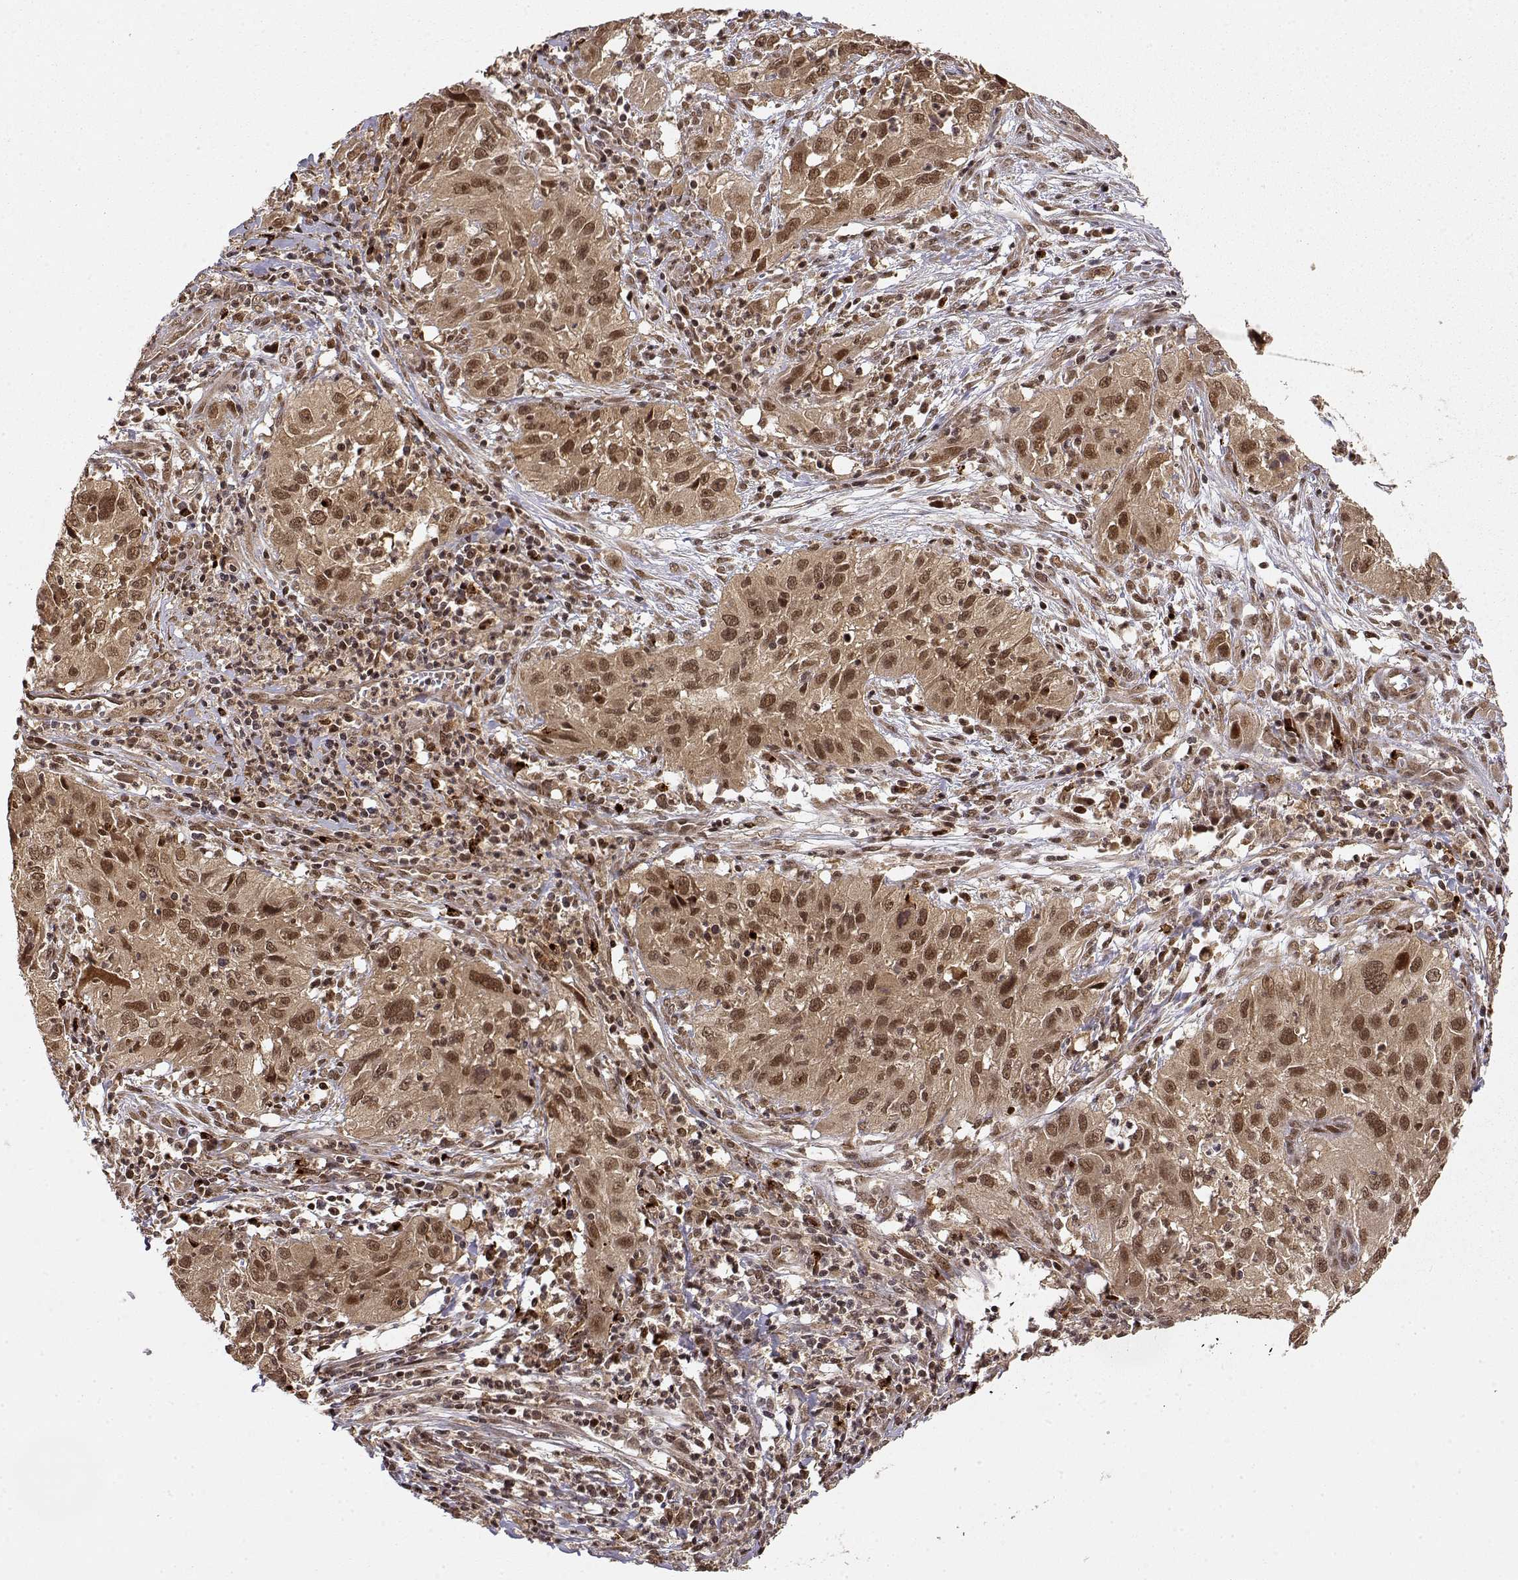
{"staining": {"intensity": "strong", "quantity": ">75%", "location": "cytoplasmic/membranous,nuclear"}, "tissue": "cervical cancer", "cell_type": "Tumor cells", "image_type": "cancer", "snomed": [{"axis": "morphology", "description": "Squamous cell carcinoma, NOS"}, {"axis": "topography", "description": "Cervix"}], "caption": "About >75% of tumor cells in human cervical squamous cell carcinoma demonstrate strong cytoplasmic/membranous and nuclear protein expression as visualized by brown immunohistochemical staining.", "gene": "MAEA", "patient": {"sex": "female", "age": 32}}